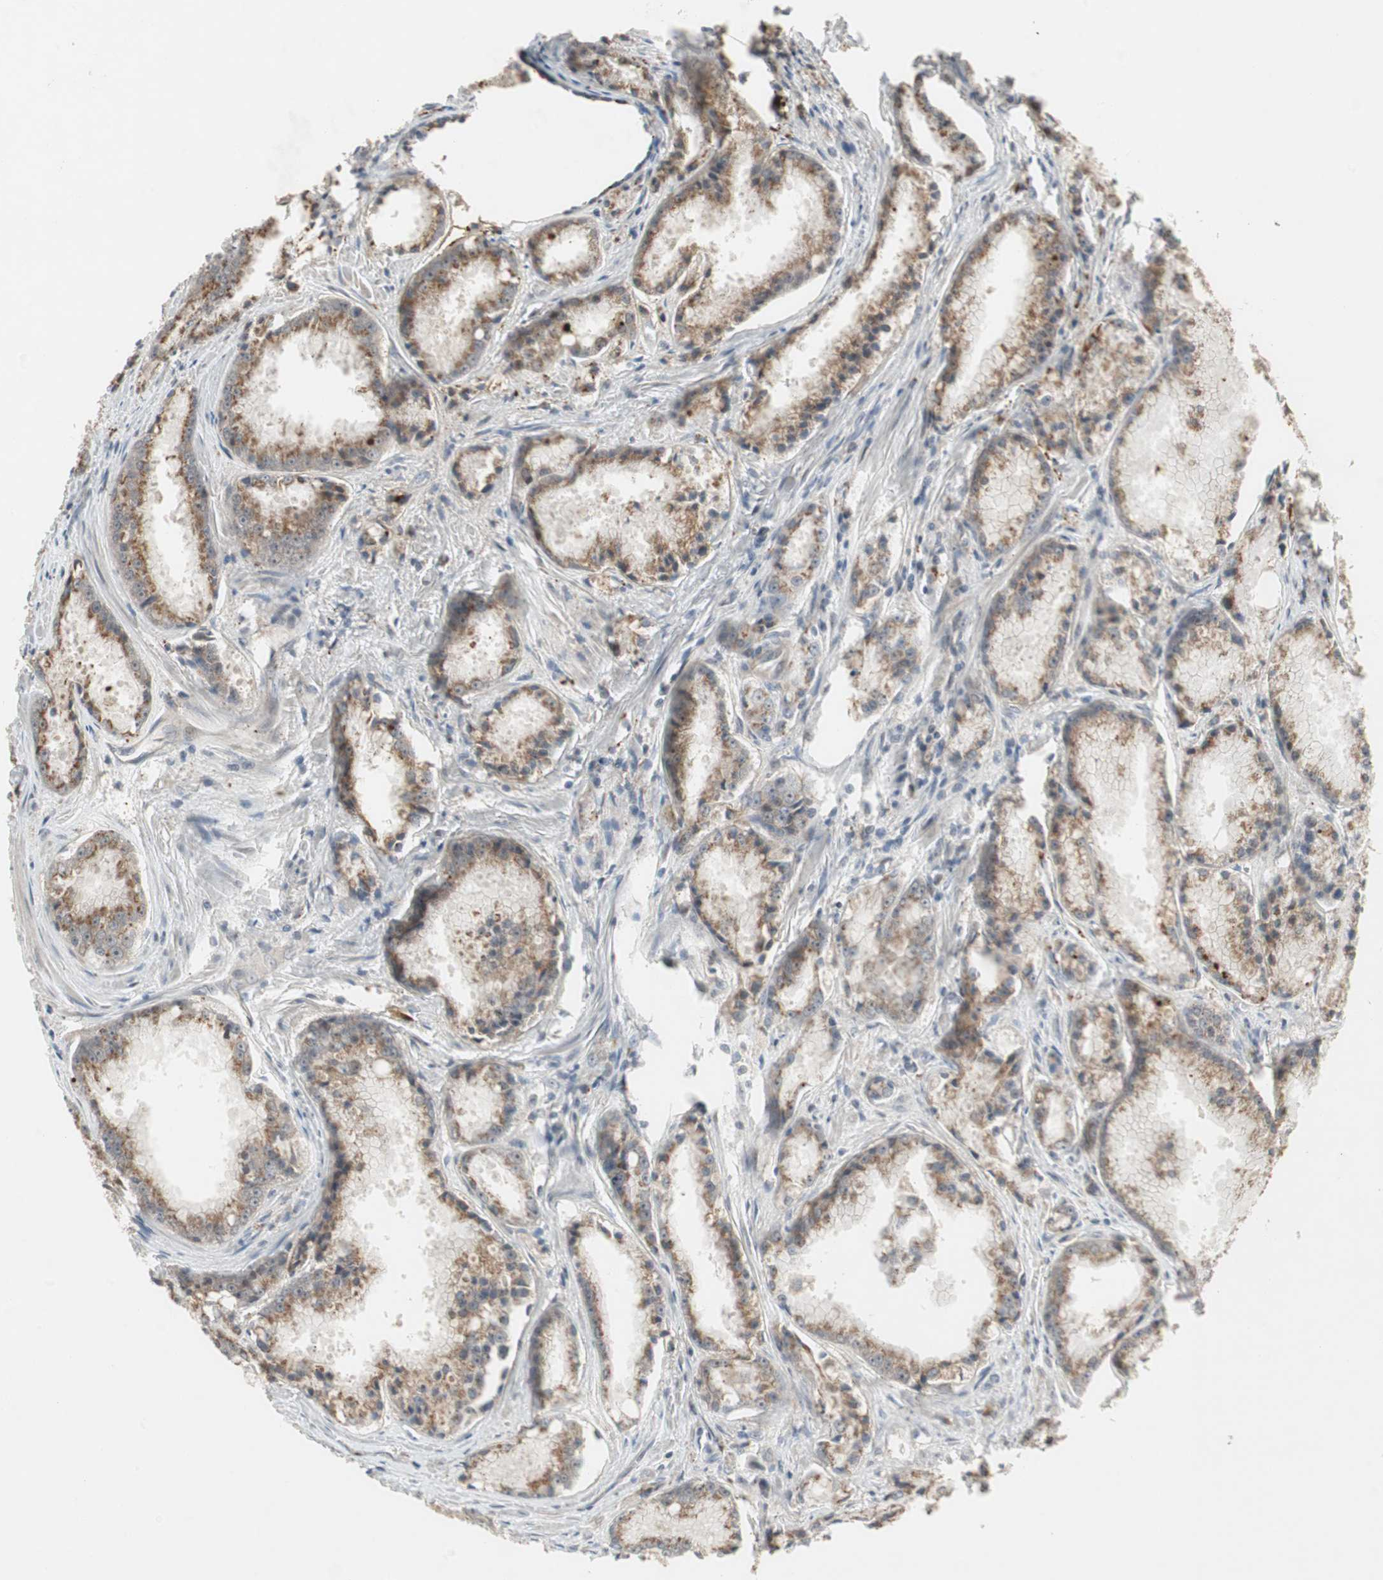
{"staining": {"intensity": "moderate", "quantity": ">75%", "location": "cytoplasmic/membranous"}, "tissue": "prostate cancer", "cell_type": "Tumor cells", "image_type": "cancer", "snomed": [{"axis": "morphology", "description": "Adenocarcinoma, Low grade"}, {"axis": "topography", "description": "Prostate"}], "caption": "Immunohistochemical staining of prostate adenocarcinoma (low-grade) reveals moderate cytoplasmic/membranous protein expression in about >75% of tumor cells. (IHC, brightfield microscopy, high magnification).", "gene": "SNX4", "patient": {"sex": "male", "age": 64}}